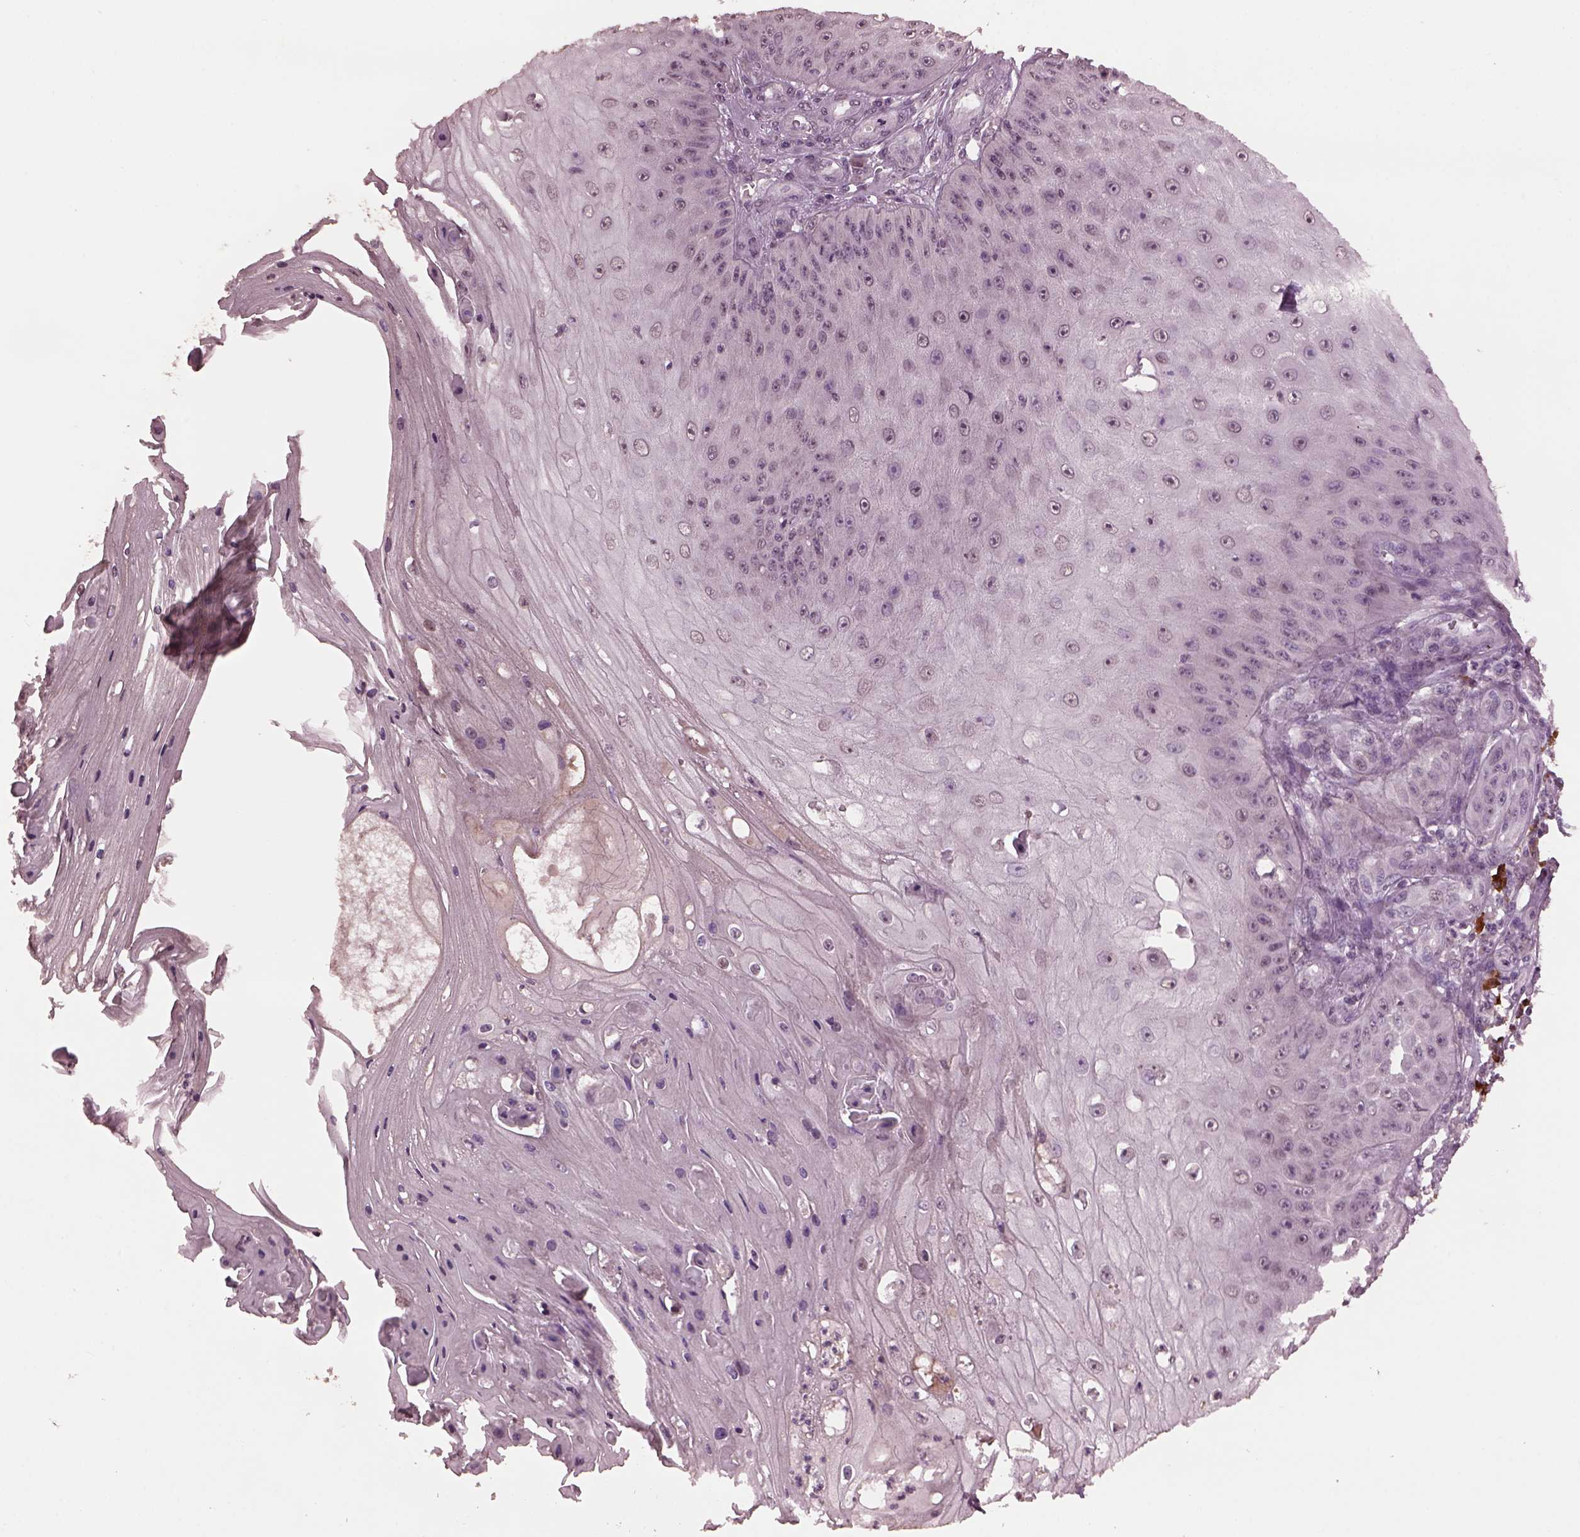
{"staining": {"intensity": "negative", "quantity": "none", "location": "none"}, "tissue": "skin cancer", "cell_type": "Tumor cells", "image_type": "cancer", "snomed": [{"axis": "morphology", "description": "Squamous cell carcinoma, NOS"}, {"axis": "topography", "description": "Skin"}], "caption": "There is no significant staining in tumor cells of squamous cell carcinoma (skin).", "gene": "IL18RAP", "patient": {"sex": "male", "age": 70}}